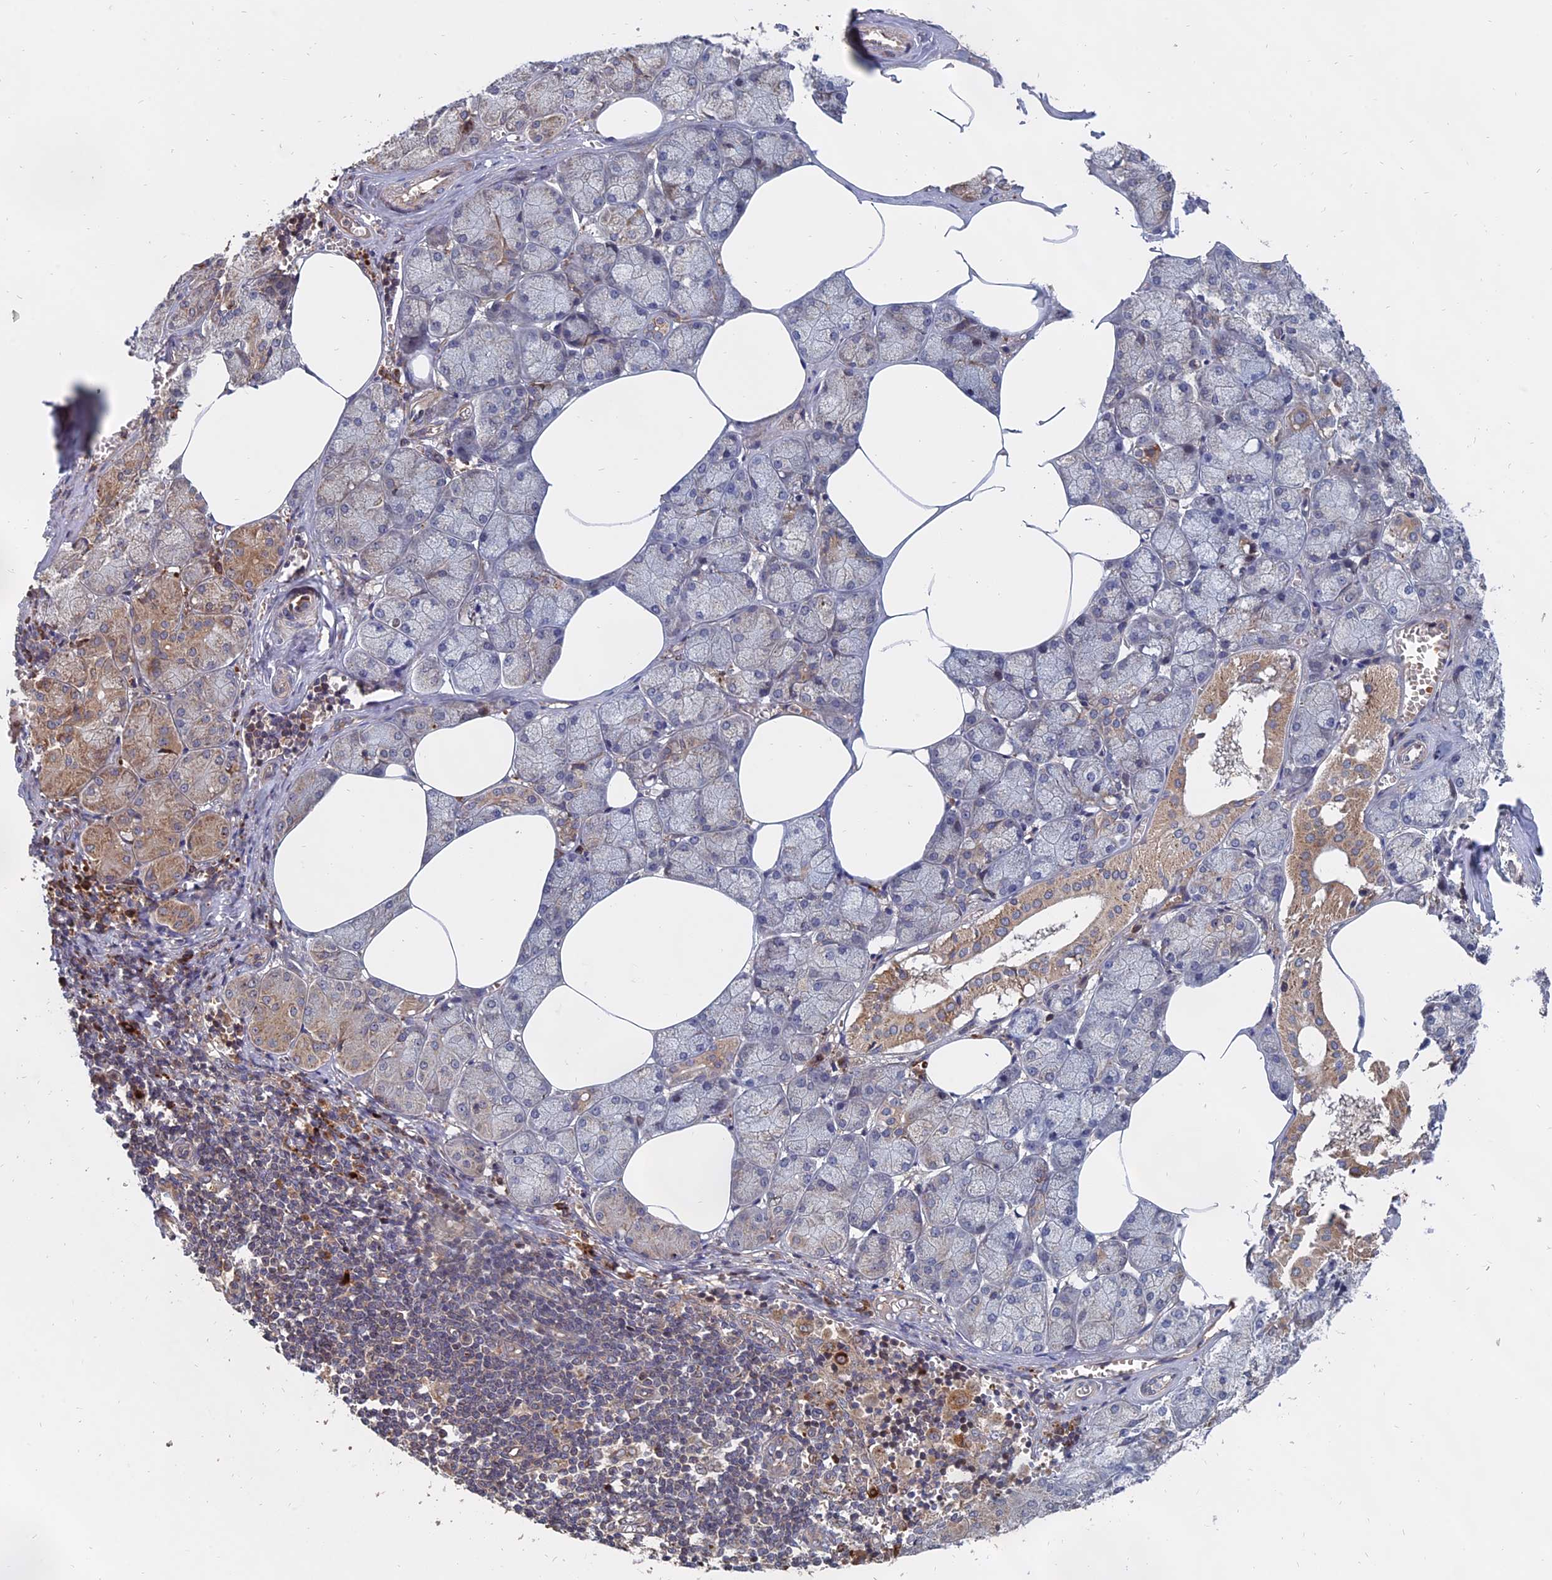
{"staining": {"intensity": "weak", "quantity": "25%-75%", "location": "cytoplasmic/membranous"}, "tissue": "salivary gland", "cell_type": "Glandular cells", "image_type": "normal", "snomed": [{"axis": "morphology", "description": "Normal tissue, NOS"}, {"axis": "topography", "description": "Salivary gland"}], "caption": "The micrograph reveals staining of benign salivary gland, revealing weak cytoplasmic/membranous protein staining (brown color) within glandular cells. The protein is shown in brown color, while the nuclei are stained blue.", "gene": "TRAPPC2L", "patient": {"sex": "male", "age": 62}}